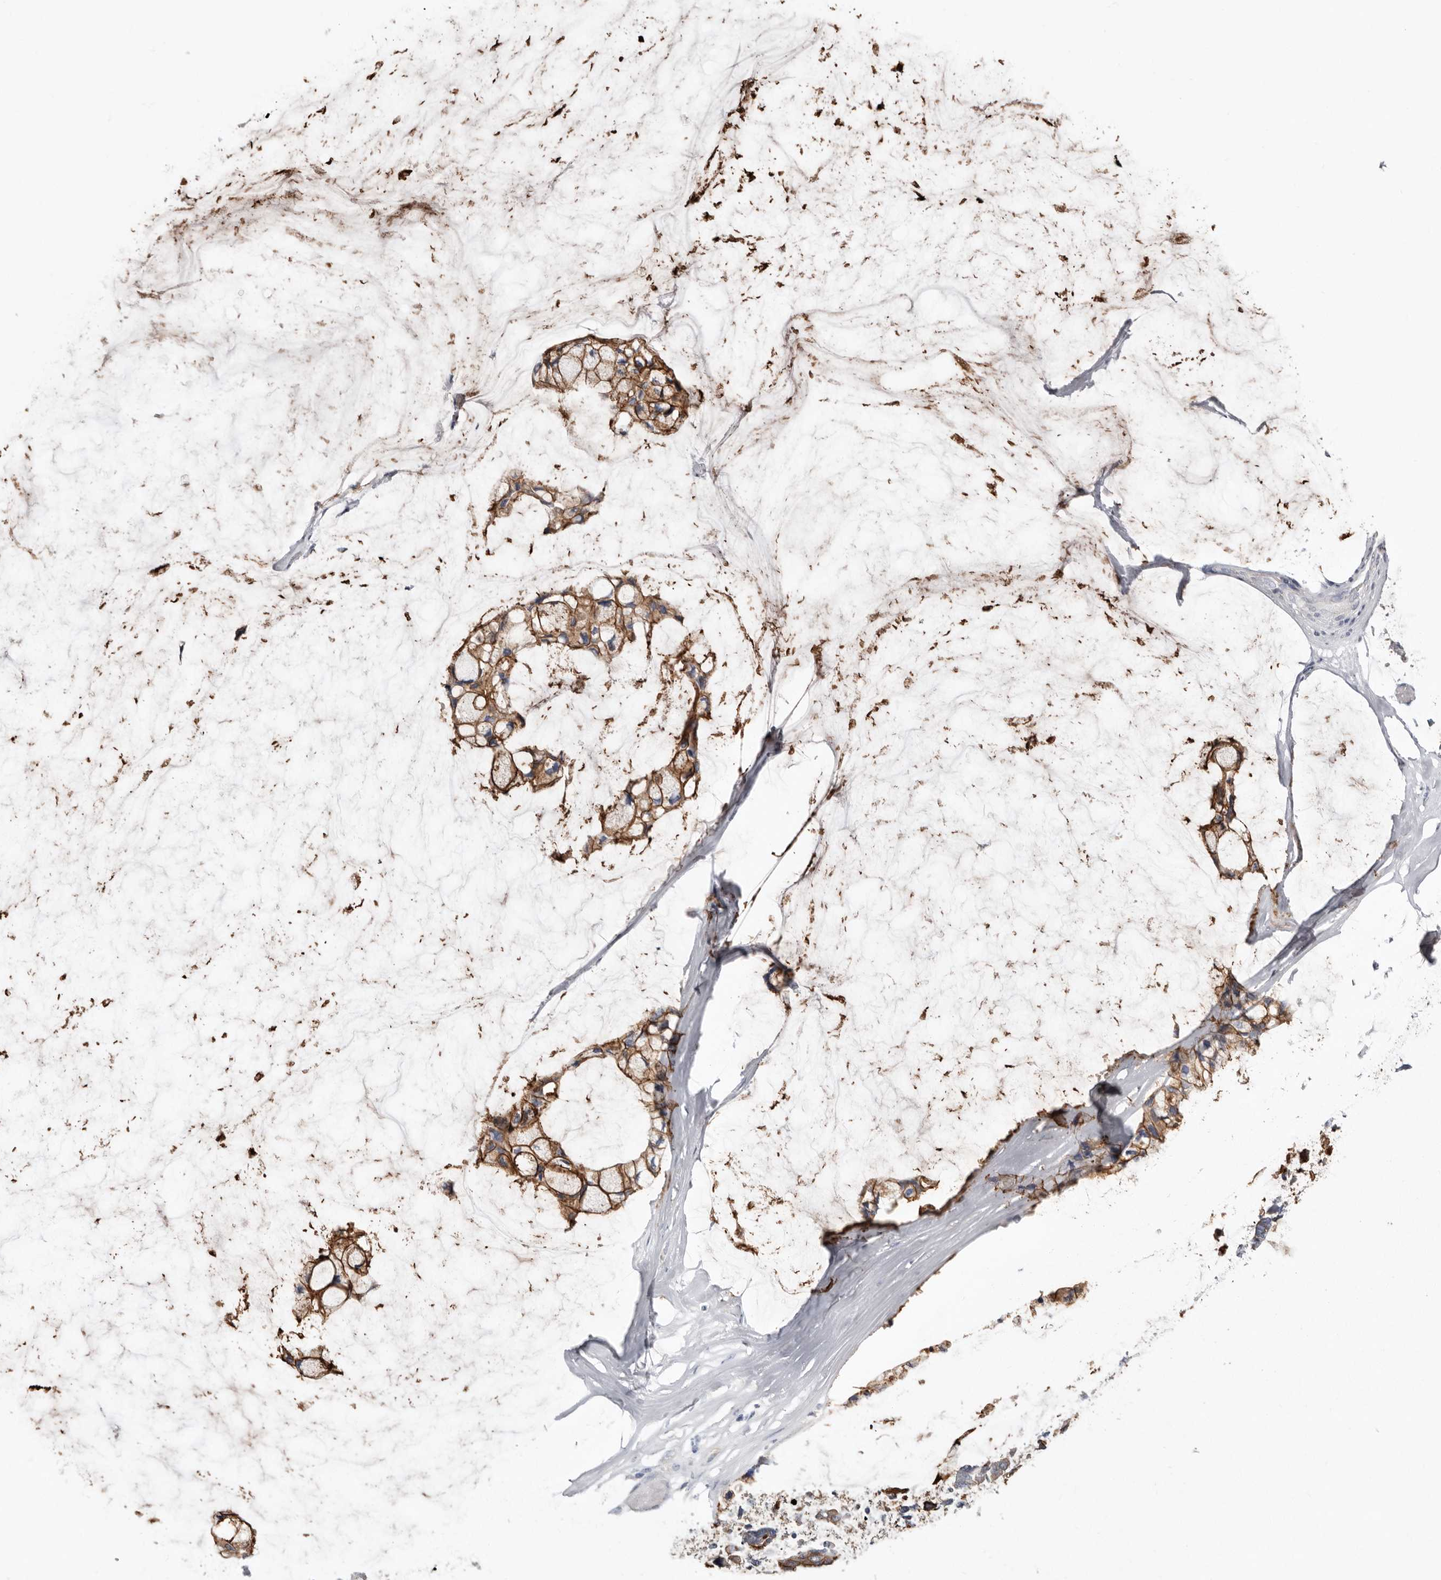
{"staining": {"intensity": "strong", "quantity": ">75%", "location": "cytoplasmic/membranous"}, "tissue": "ovarian cancer", "cell_type": "Tumor cells", "image_type": "cancer", "snomed": [{"axis": "morphology", "description": "Cystadenocarcinoma, mucinous, NOS"}, {"axis": "topography", "description": "Ovary"}], "caption": "Tumor cells reveal high levels of strong cytoplasmic/membranous positivity in about >75% of cells in ovarian mucinous cystadenocarcinoma. (DAB IHC, brown staining for protein, blue staining for nuclei).", "gene": "S100A14", "patient": {"sex": "female", "age": 39}}